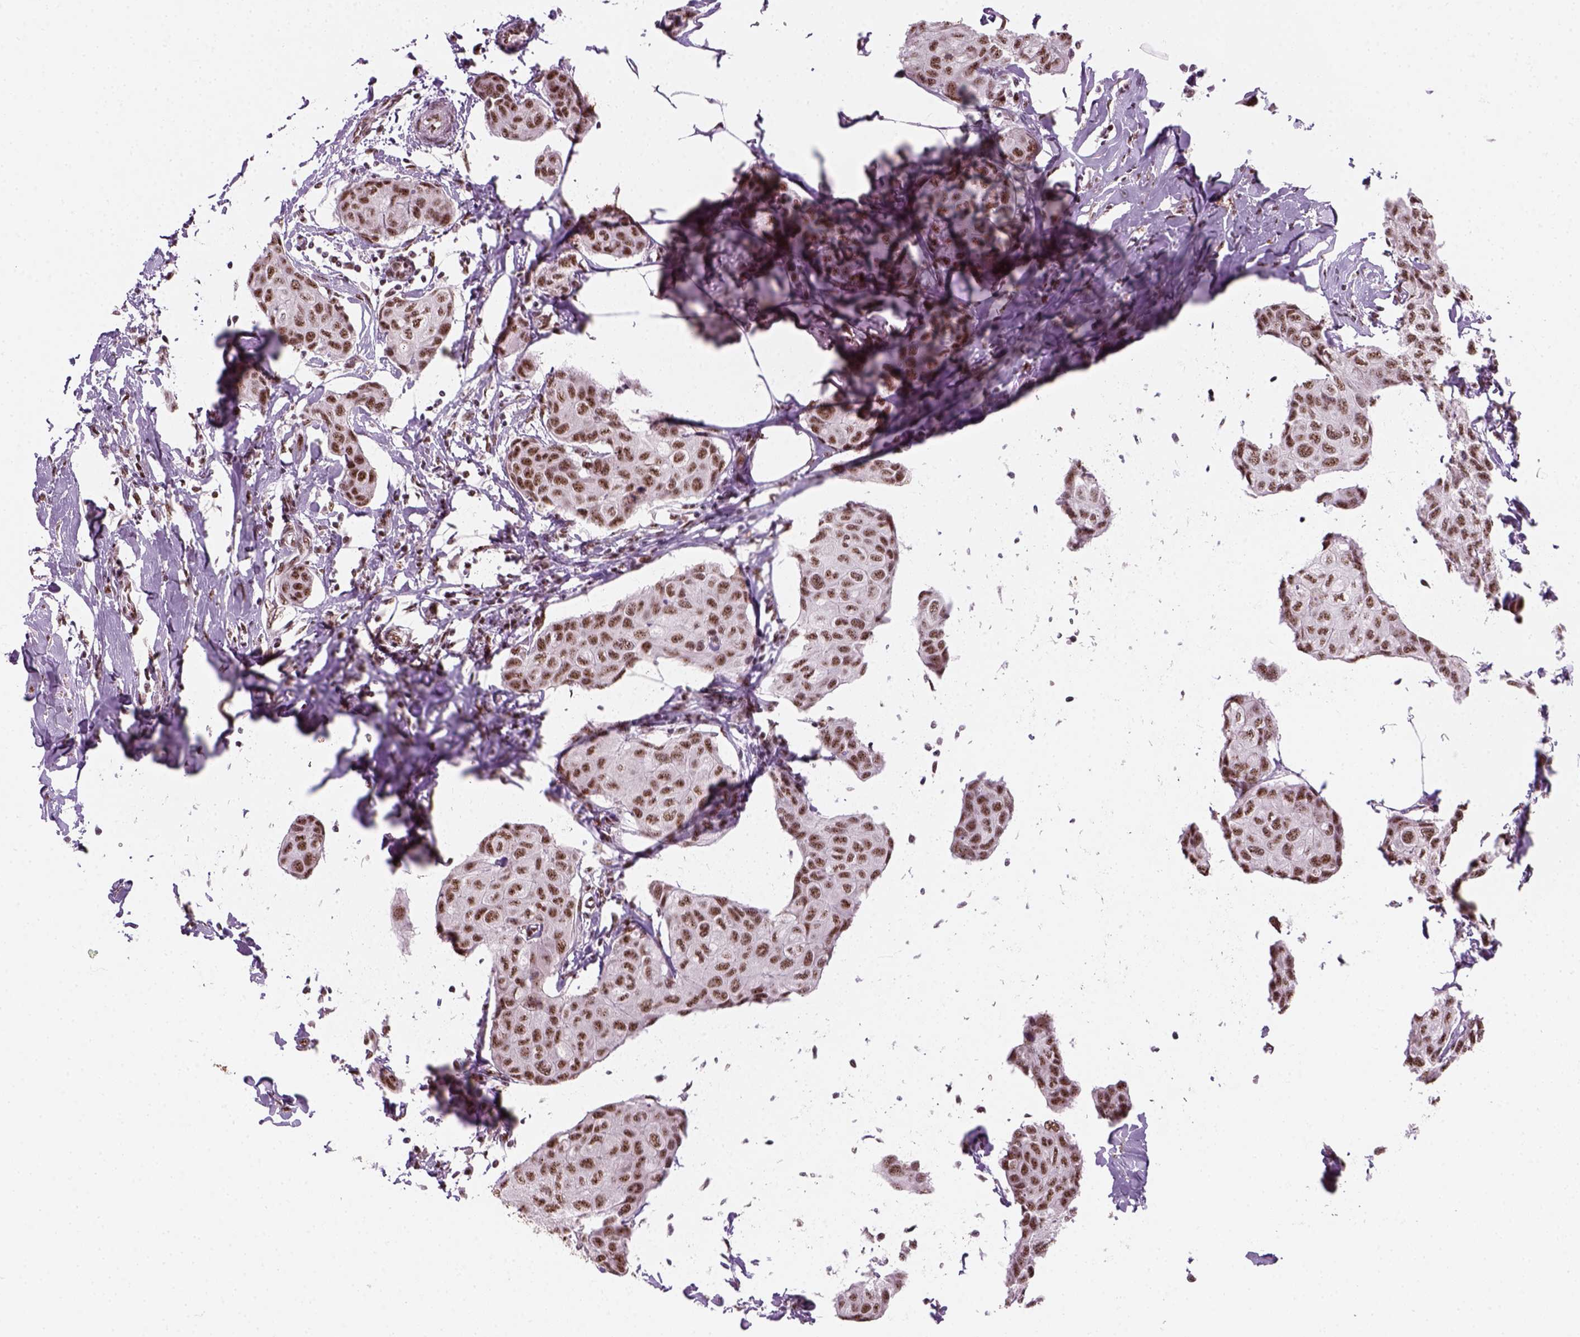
{"staining": {"intensity": "moderate", "quantity": ">75%", "location": "nuclear"}, "tissue": "breast cancer", "cell_type": "Tumor cells", "image_type": "cancer", "snomed": [{"axis": "morphology", "description": "Duct carcinoma"}, {"axis": "topography", "description": "Breast"}], "caption": "Immunohistochemical staining of human breast cancer reveals medium levels of moderate nuclear staining in approximately >75% of tumor cells.", "gene": "GTF2F1", "patient": {"sex": "female", "age": 80}}